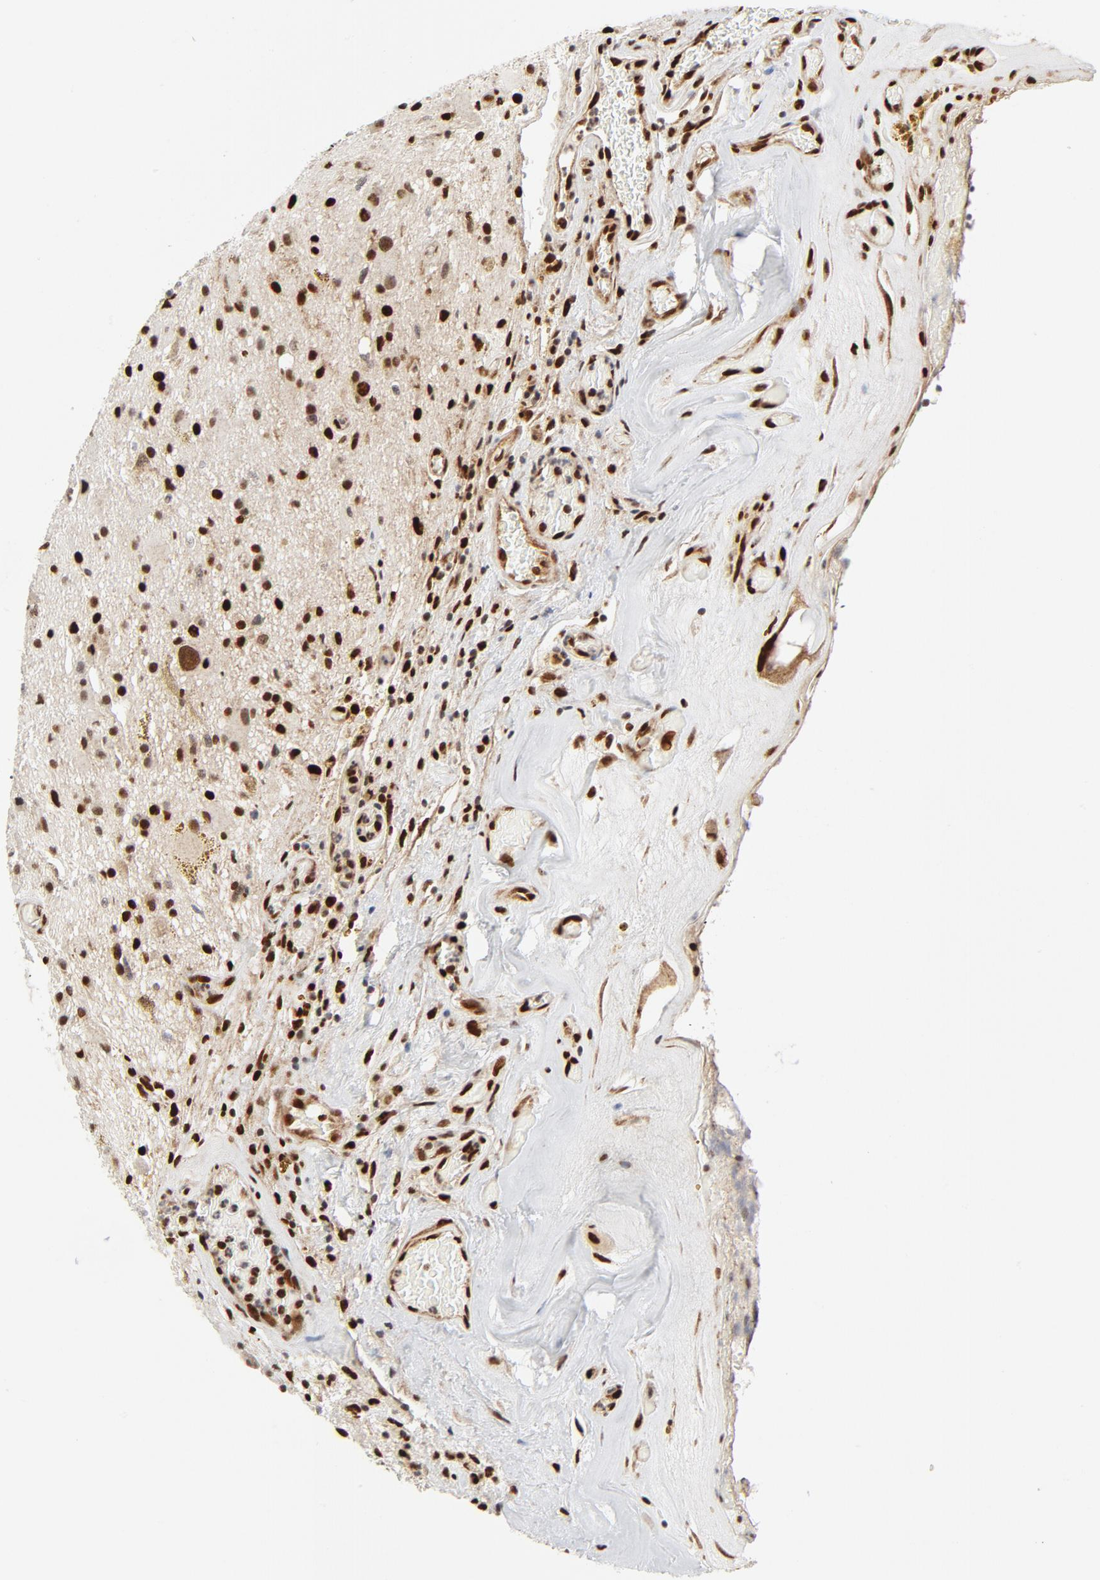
{"staining": {"intensity": "strong", "quantity": "25%-75%", "location": "nuclear"}, "tissue": "glioma", "cell_type": "Tumor cells", "image_type": "cancer", "snomed": [{"axis": "morphology", "description": "Glioma, malignant, Low grade"}, {"axis": "topography", "description": "Brain"}], "caption": "Protein staining of malignant glioma (low-grade) tissue reveals strong nuclear staining in about 25%-75% of tumor cells. (IHC, brightfield microscopy, high magnification).", "gene": "MEF2A", "patient": {"sex": "male", "age": 58}}